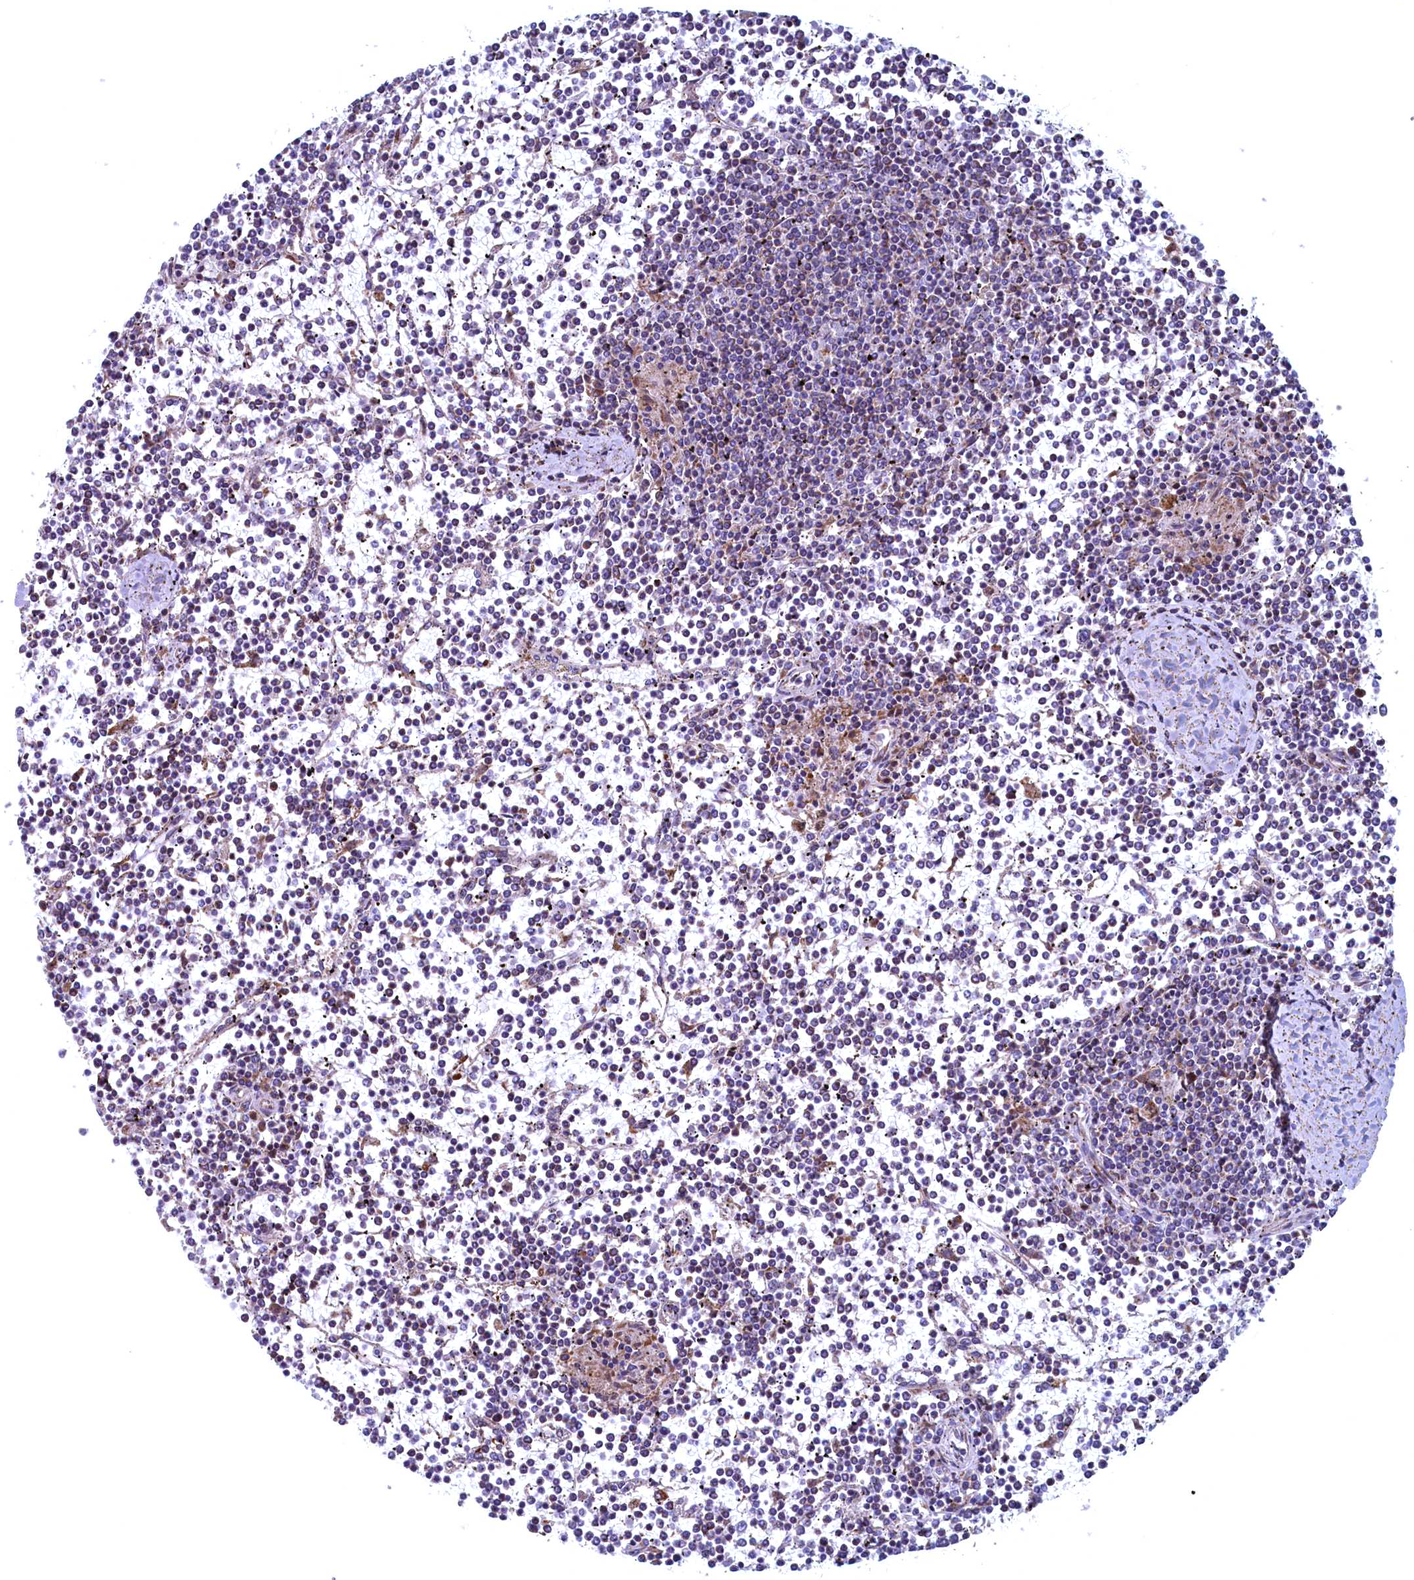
{"staining": {"intensity": "weak", "quantity": "<25%", "location": "cytoplasmic/membranous"}, "tissue": "lymphoma", "cell_type": "Tumor cells", "image_type": "cancer", "snomed": [{"axis": "morphology", "description": "Malignant lymphoma, non-Hodgkin's type, Low grade"}, {"axis": "topography", "description": "Spleen"}], "caption": "Human low-grade malignant lymphoma, non-Hodgkin's type stained for a protein using IHC displays no staining in tumor cells.", "gene": "MTFMT", "patient": {"sex": "female", "age": 19}}